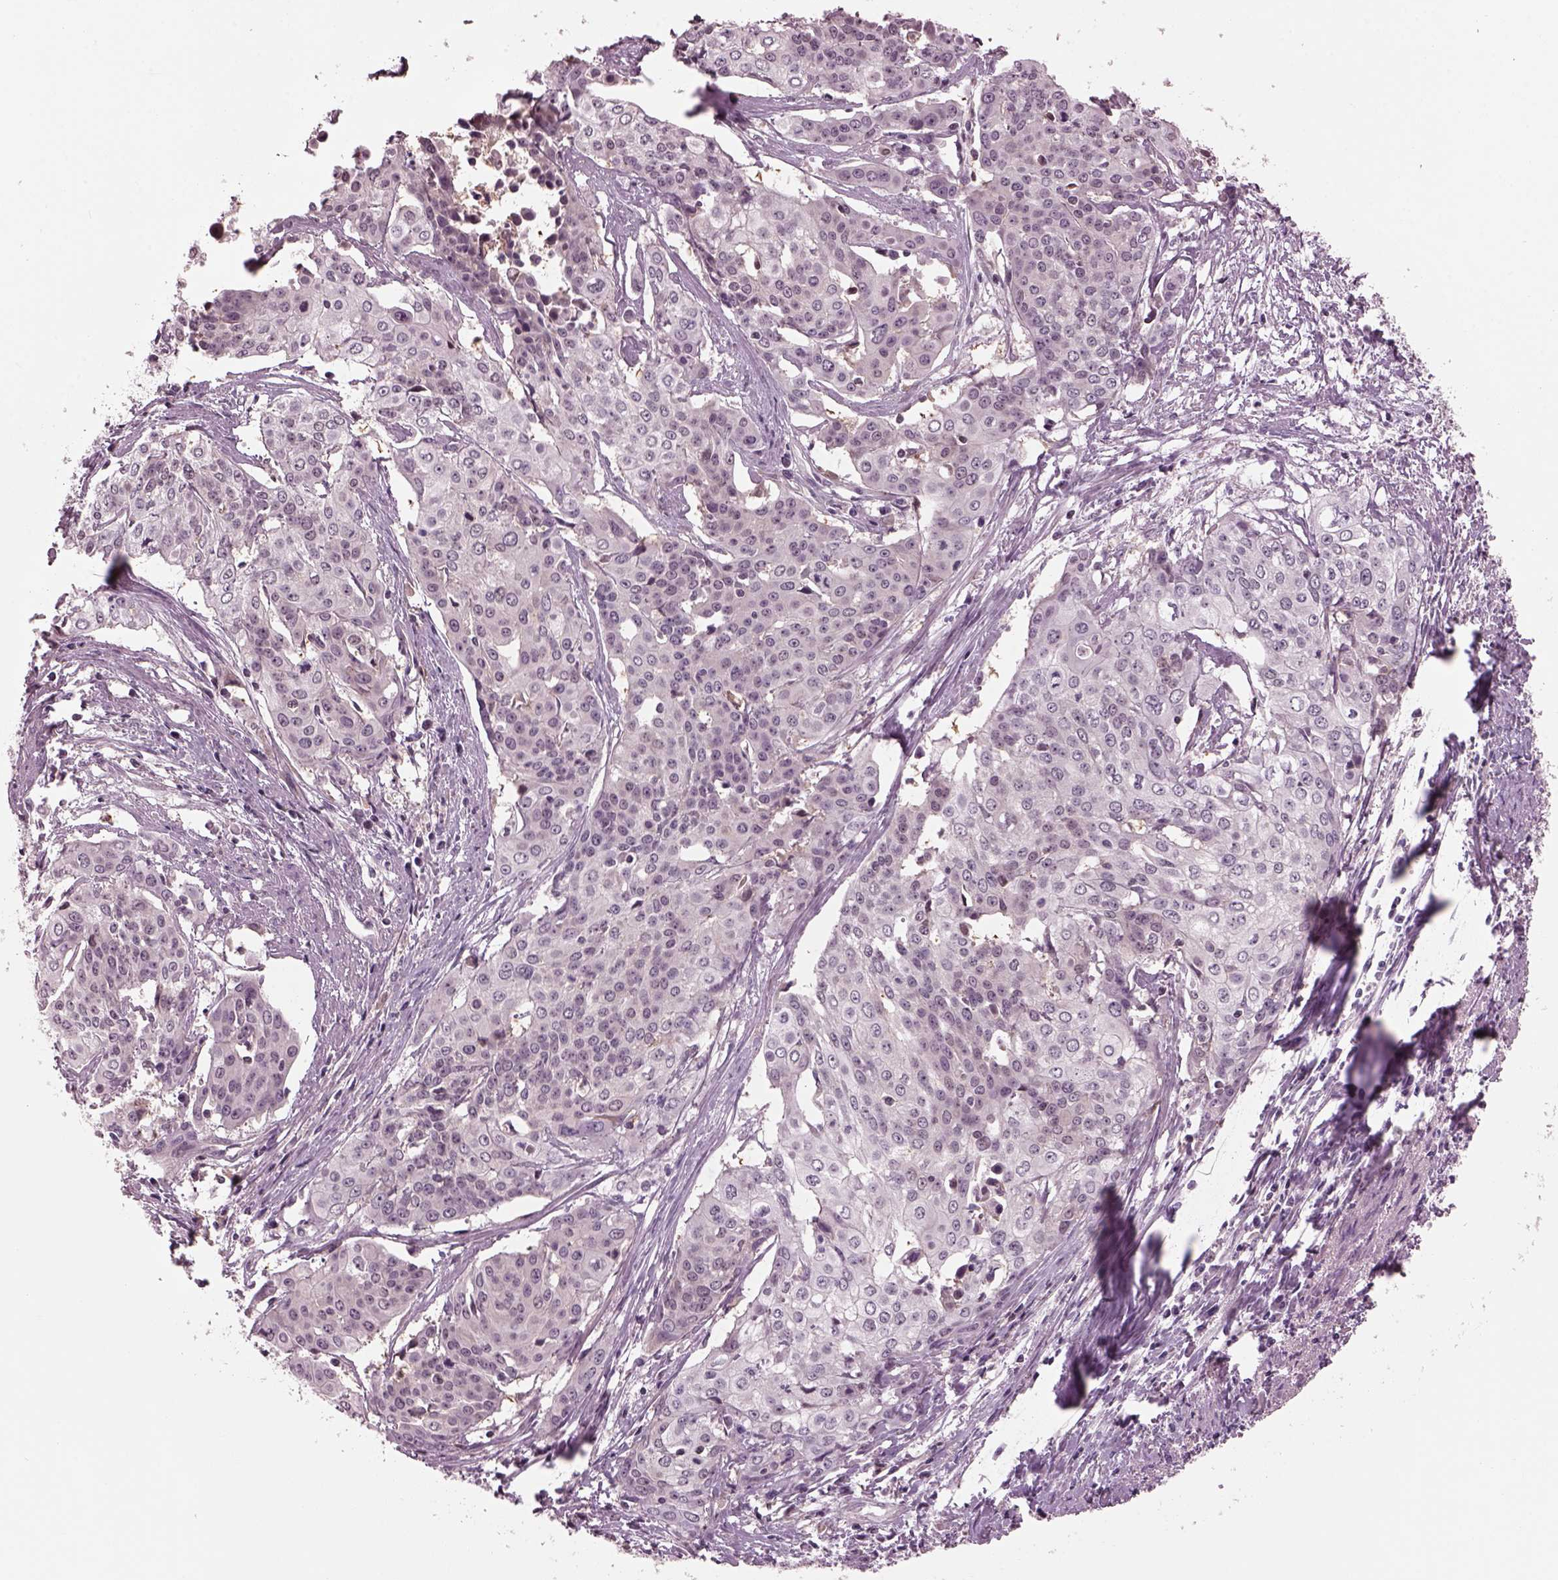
{"staining": {"intensity": "negative", "quantity": "none", "location": "none"}, "tissue": "cervical cancer", "cell_type": "Tumor cells", "image_type": "cancer", "snomed": [{"axis": "morphology", "description": "Squamous cell carcinoma, NOS"}, {"axis": "topography", "description": "Cervix"}], "caption": "The image displays no significant staining in tumor cells of cervical cancer (squamous cell carcinoma).", "gene": "SRI", "patient": {"sex": "female", "age": 39}}